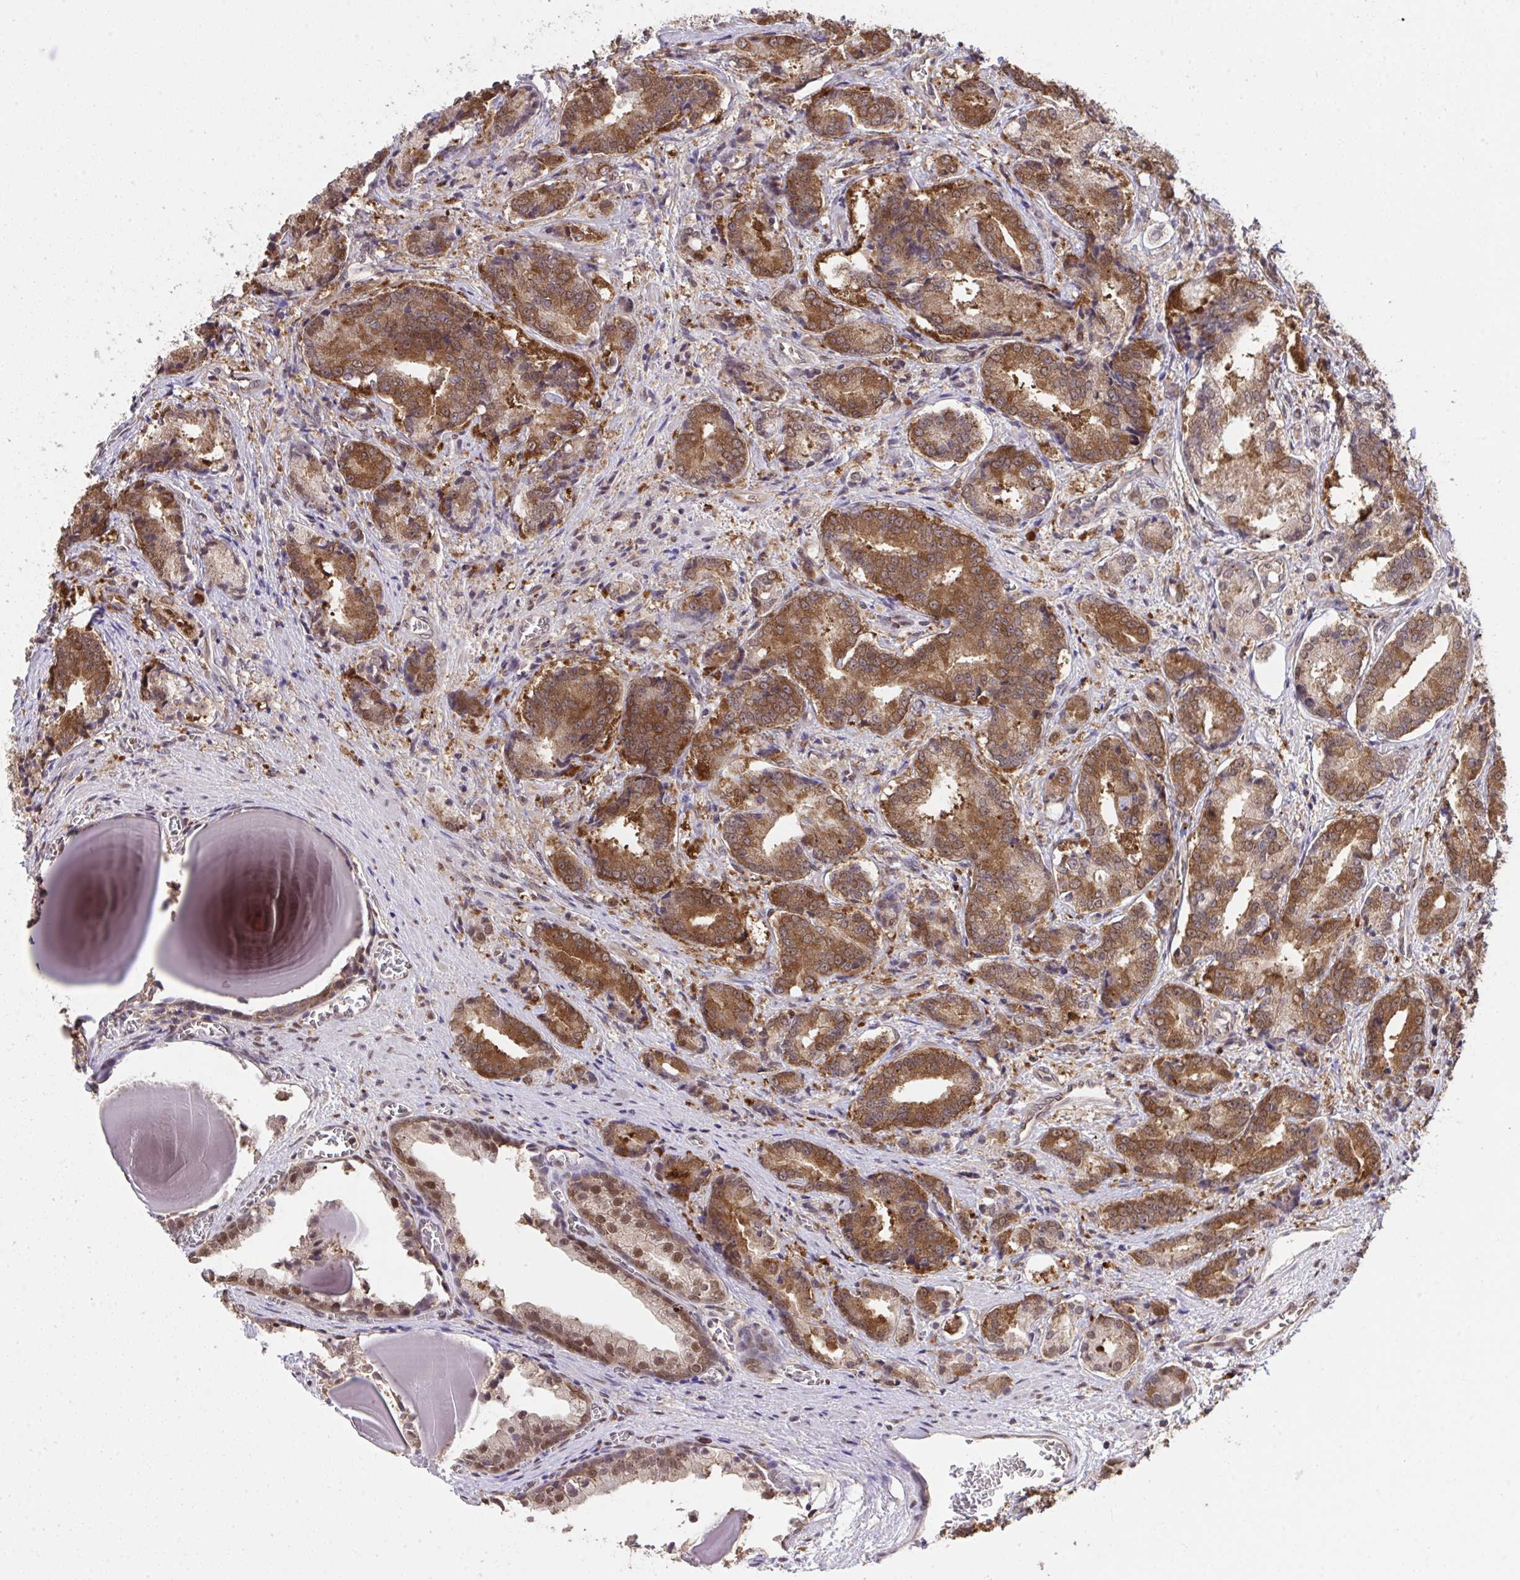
{"staining": {"intensity": "strong", "quantity": "25%-75%", "location": "cytoplasmic/membranous"}, "tissue": "prostate cancer", "cell_type": "Tumor cells", "image_type": "cancer", "snomed": [{"axis": "morphology", "description": "Adenocarcinoma, High grade"}, {"axis": "topography", "description": "Prostate and seminal vesicle, NOS"}], "caption": "A high amount of strong cytoplasmic/membranous positivity is appreciated in about 25%-75% of tumor cells in prostate high-grade adenocarcinoma tissue. Immunohistochemistry stains the protein of interest in brown and the nuclei are stained blue.", "gene": "C12orf57", "patient": {"sex": "male", "age": 61}}